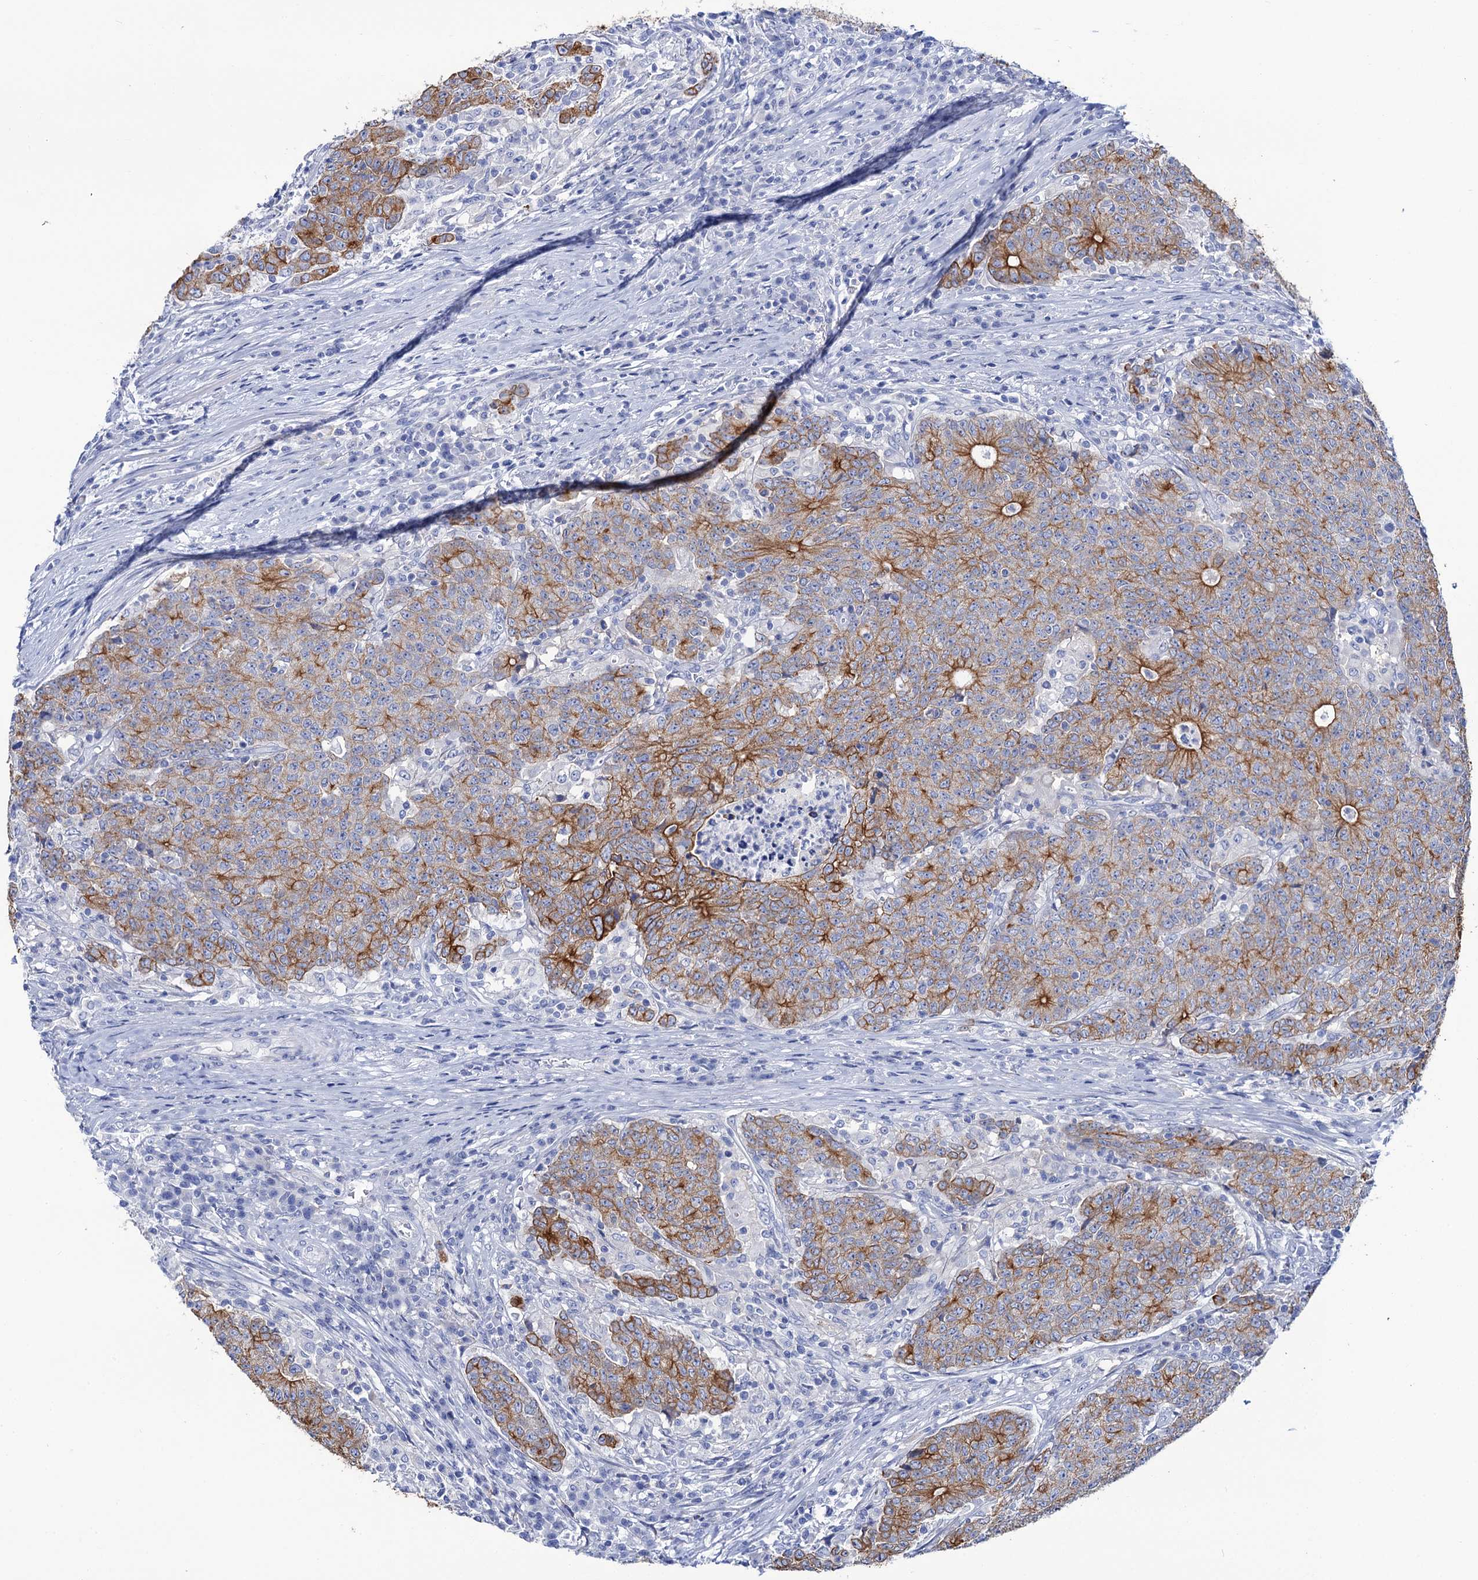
{"staining": {"intensity": "moderate", "quantity": "25%-75%", "location": "cytoplasmic/membranous"}, "tissue": "colorectal cancer", "cell_type": "Tumor cells", "image_type": "cancer", "snomed": [{"axis": "morphology", "description": "Adenocarcinoma, NOS"}, {"axis": "topography", "description": "Colon"}], "caption": "Immunohistochemistry micrograph of human colorectal adenocarcinoma stained for a protein (brown), which displays medium levels of moderate cytoplasmic/membranous staining in approximately 25%-75% of tumor cells.", "gene": "RAB3IP", "patient": {"sex": "female", "age": 75}}